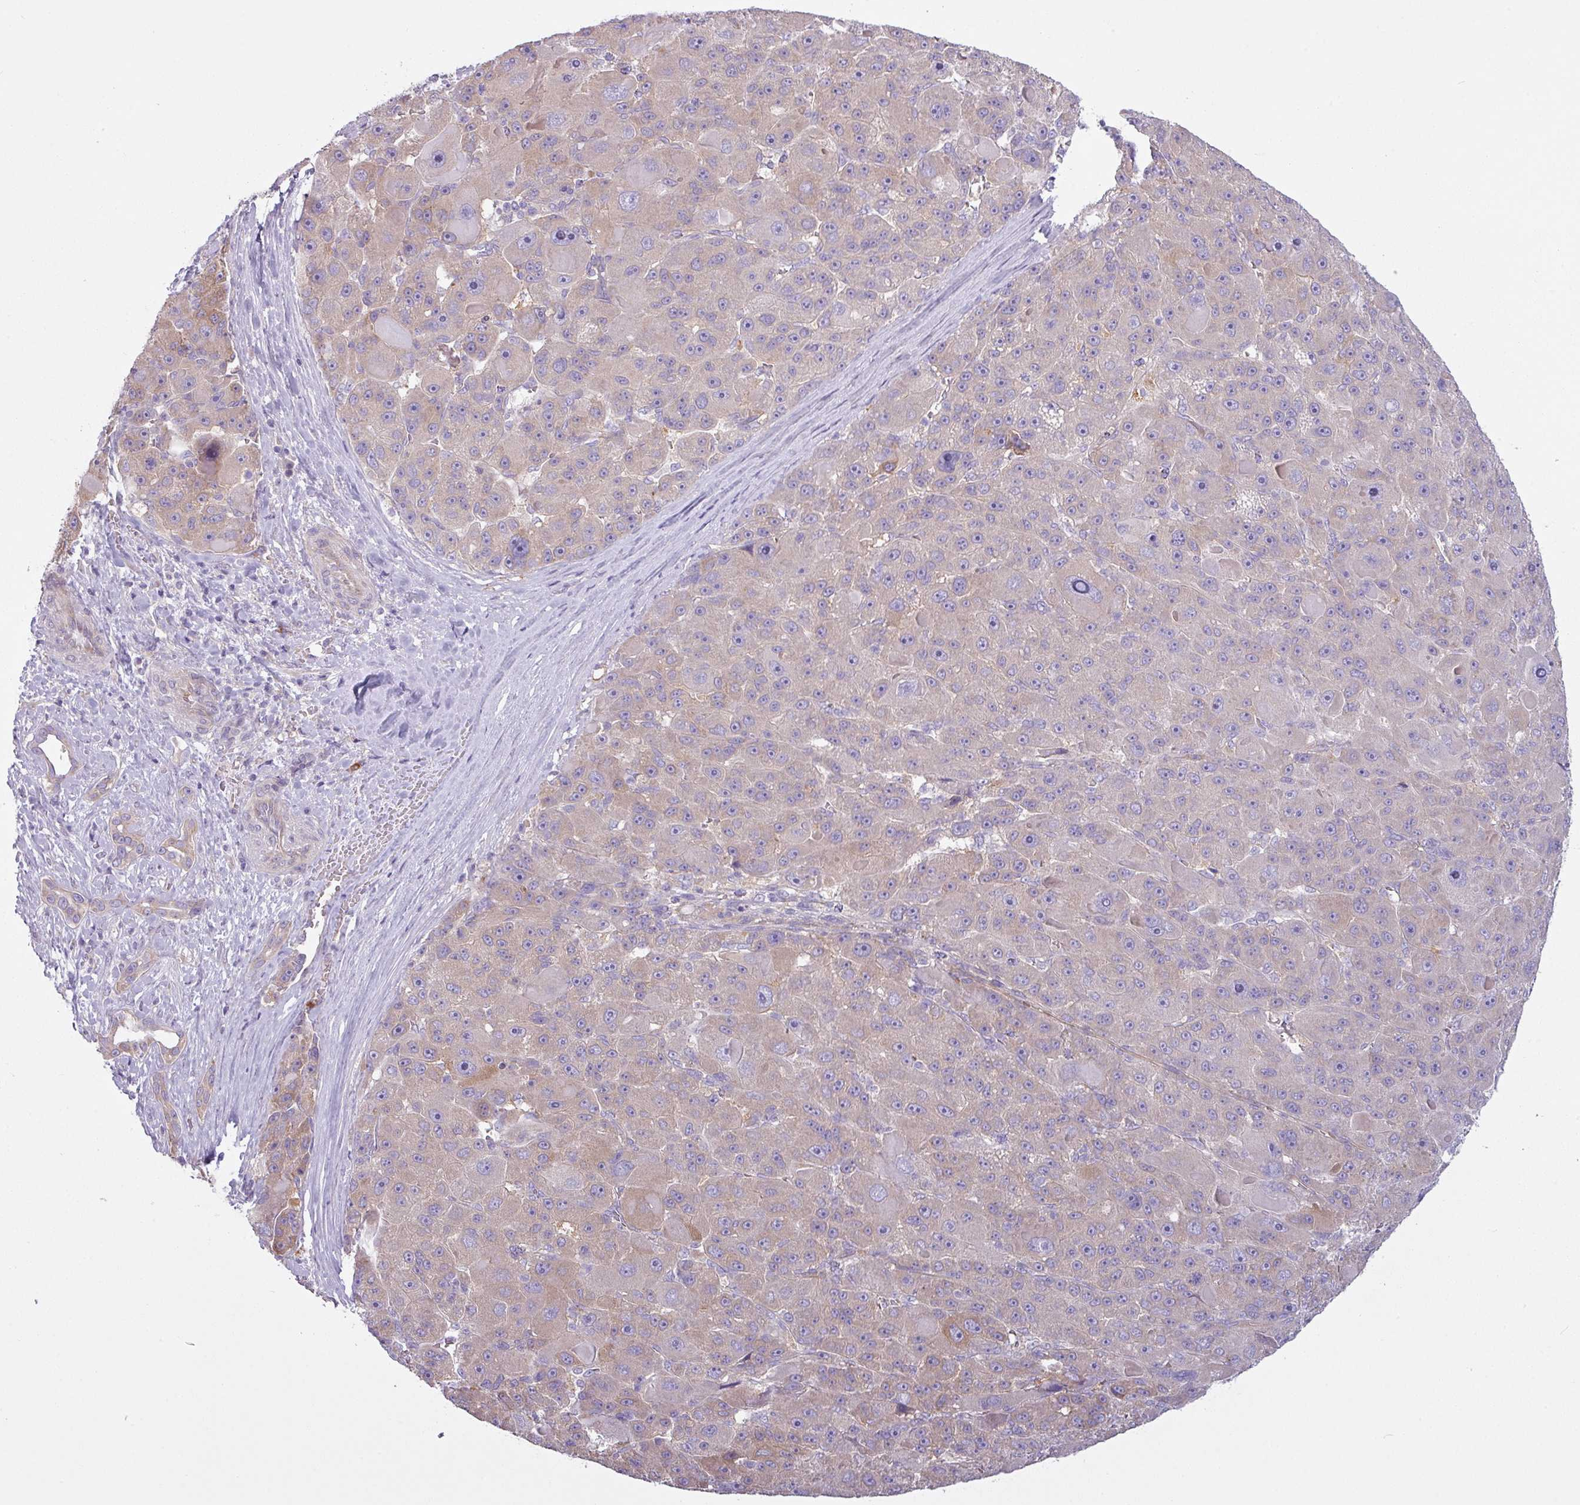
{"staining": {"intensity": "weak", "quantity": "25%-75%", "location": "cytoplasmic/membranous"}, "tissue": "liver cancer", "cell_type": "Tumor cells", "image_type": "cancer", "snomed": [{"axis": "morphology", "description": "Carcinoma, Hepatocellular, NOS"}, {"axis": "topography", "description": "Liver"}], "caption": "Protein staining of liver cancer tissue reveals weak cytoplasmic/membranous positivity in approximately 25%-75% of tumor cells.", "gene": "CAMK2B", "patient": {"sex": "male", "age": 76}}